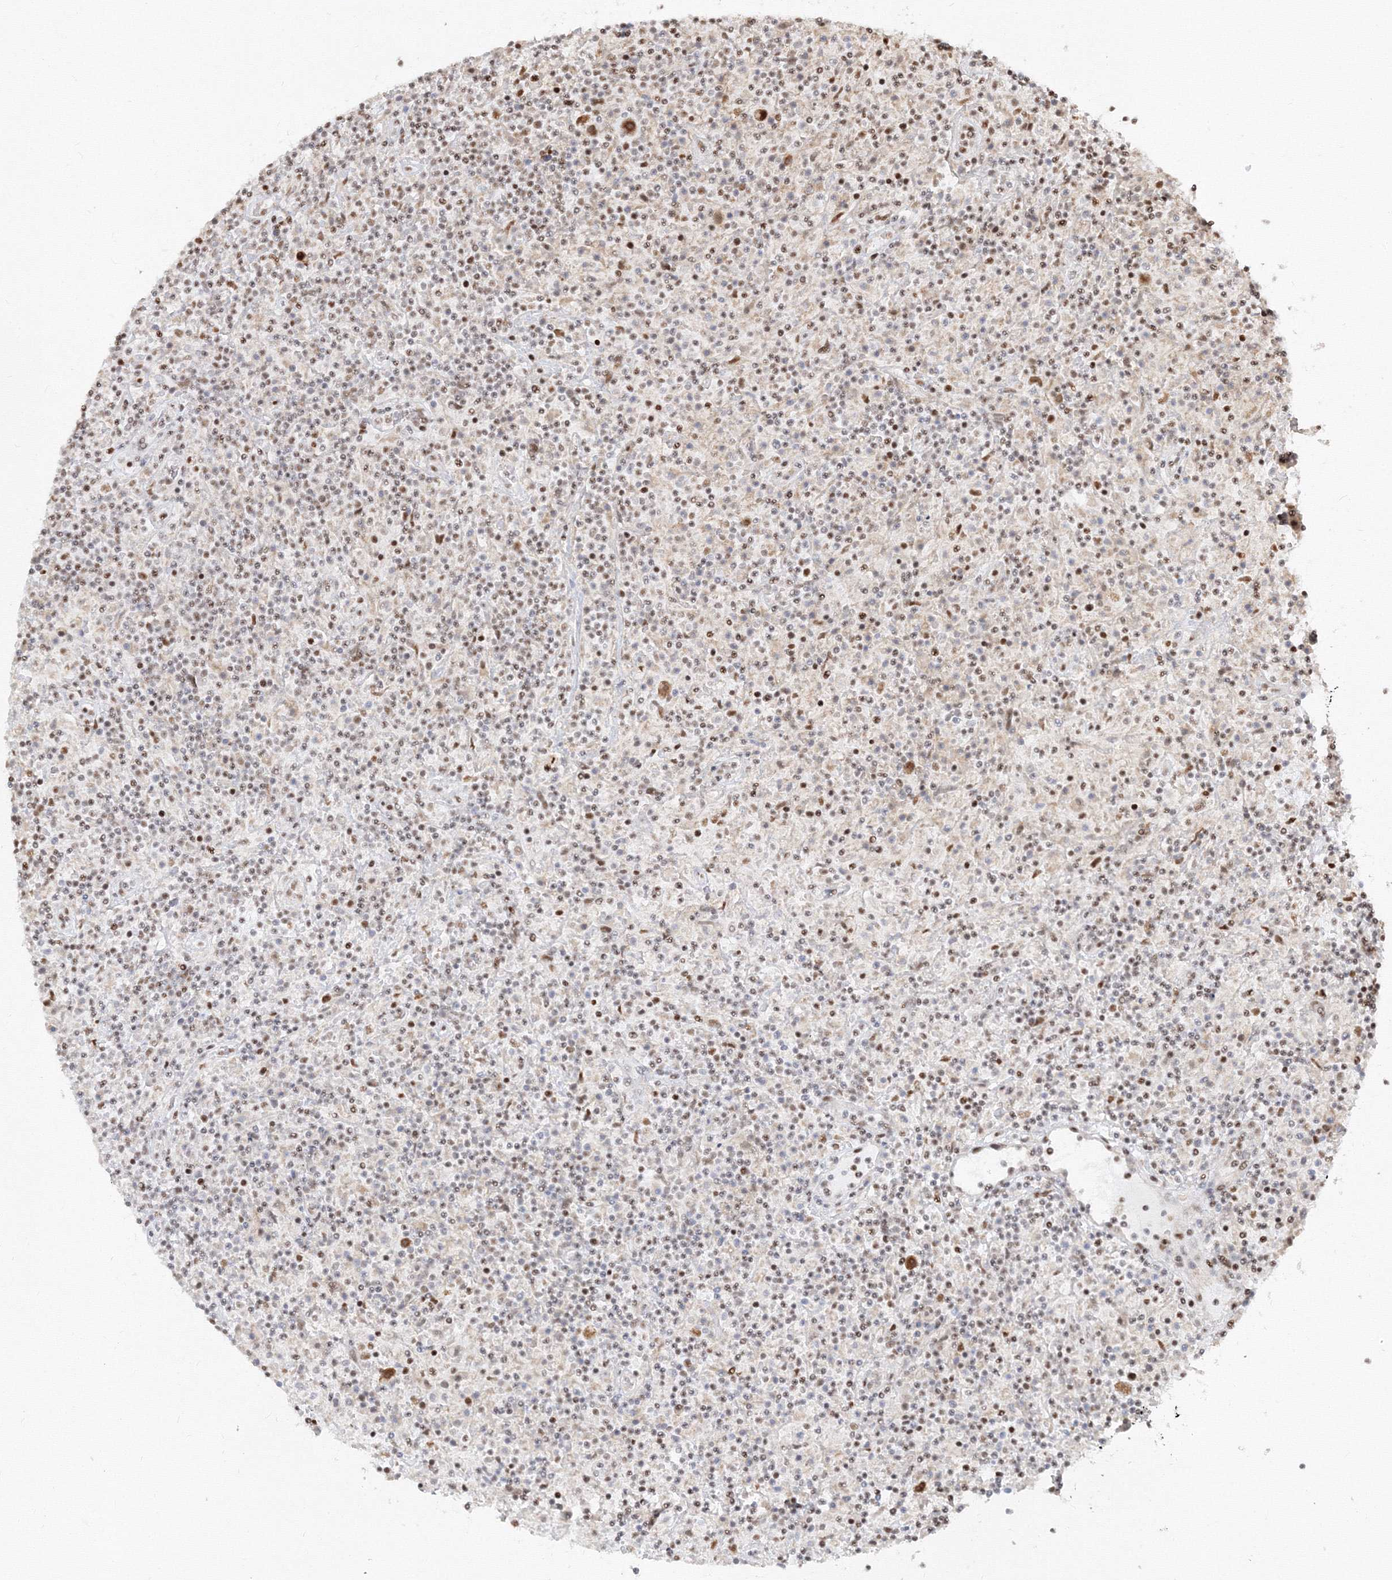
{"staining": {"intensity": "moderate", "quantity": ">75%", "location": "nuclear"}, "tissue": "lymphoma", "cell_type": "Tumor cells", "image_type": "cancer", "snomed": [{"axis": "morphology", "description": "Hodgkin's disease, NOS"}, {"axis": "topography", "description": "Lymph node"}], "caption": "Protein expression analysis of Hodgkin's disease demonstrates moderate nuclear positivity in about >75% of tumor cells. Ihc stains the protein of interest in brown and the nuclei are stained blue.", "gene": "PPP4R2", "patient": {"sex": "male", "age": 70}}